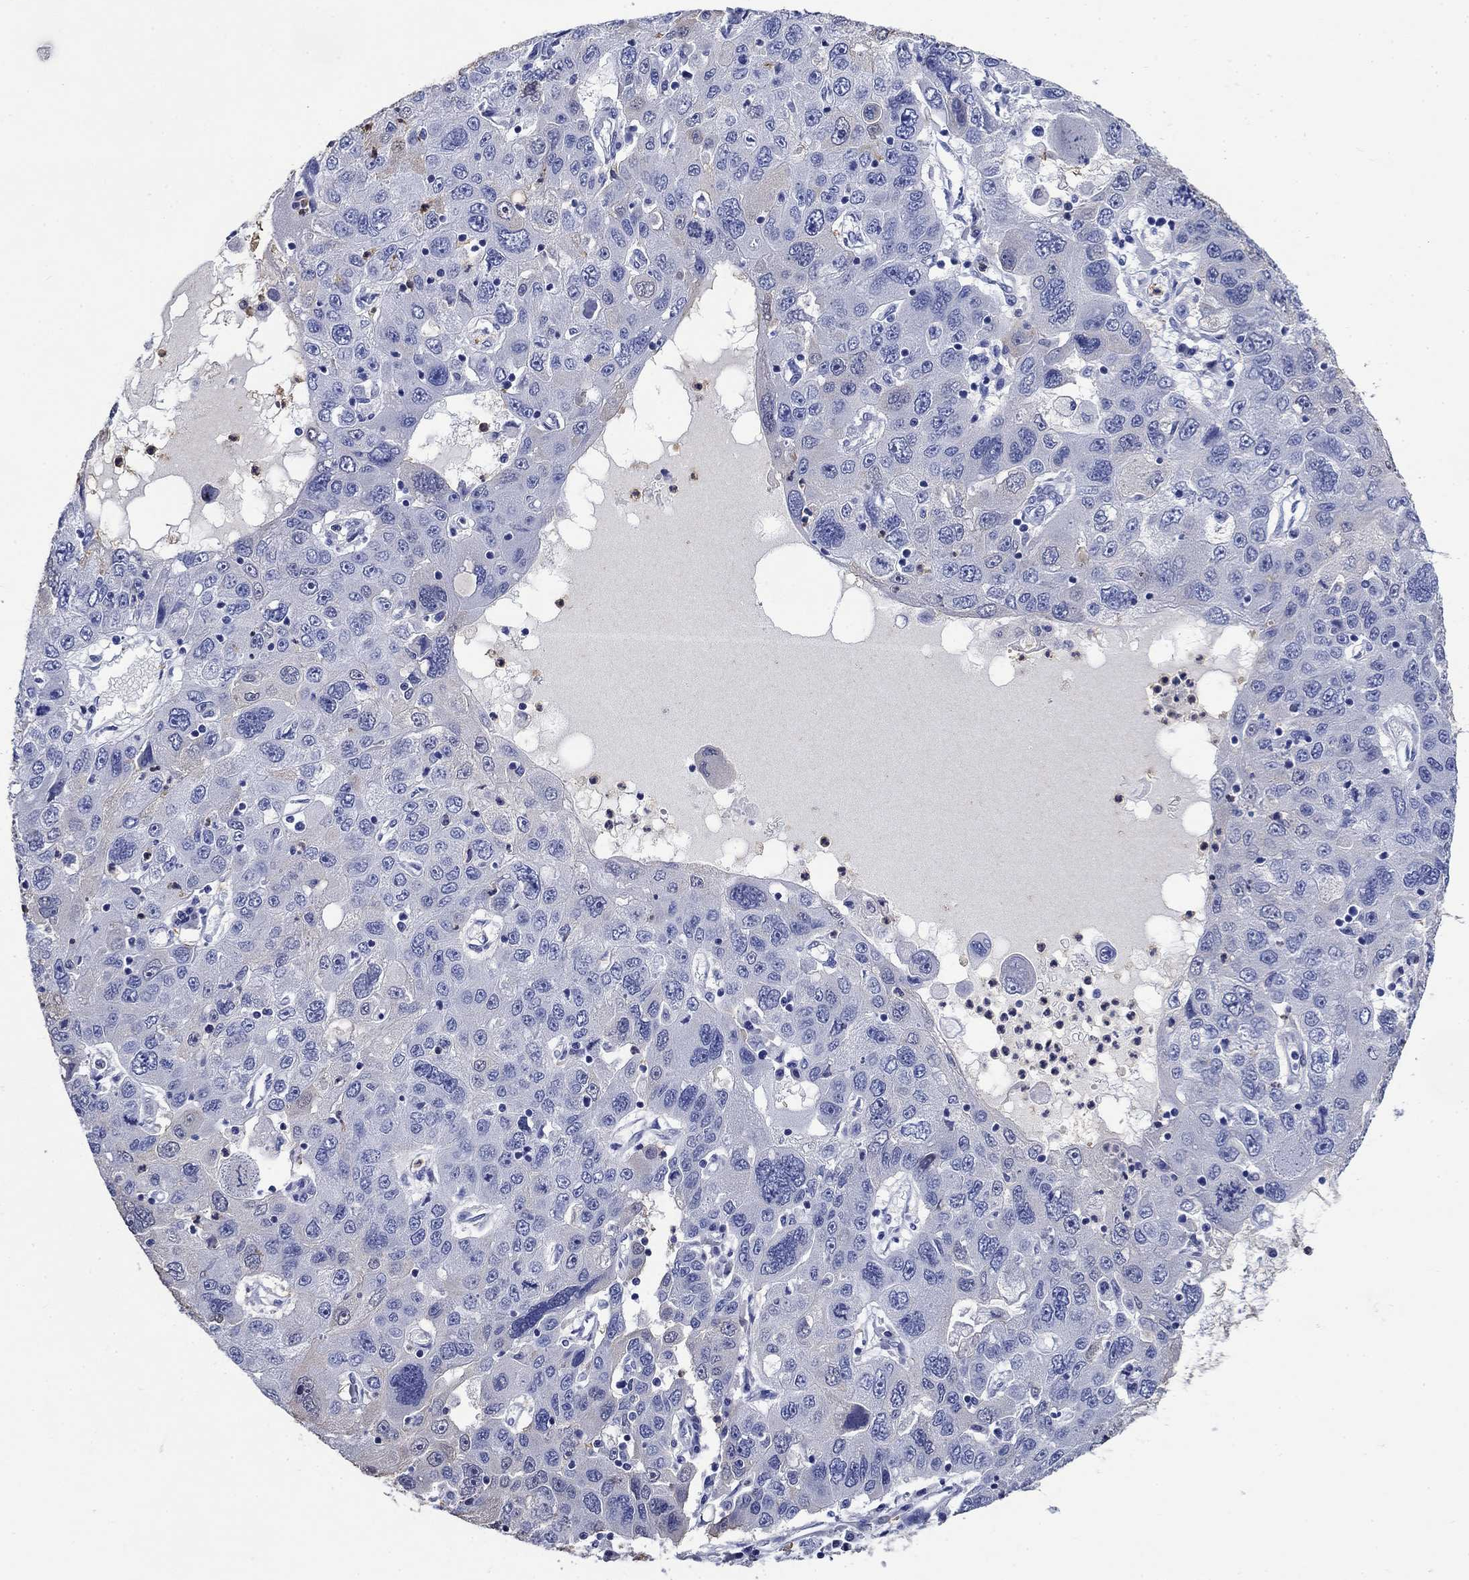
{"staining": {"intensity": "negative", "quantity": "none", "location": "none"}, "tissue": "stomach cancer", "cell_type": "Tumor cells", "image_type": "cancer", "snomed": [{"axis": "morphology", "description": "Adenocarcinoma, NOS"}, {"axis": "topography", "description": "Stomach"}], "caption": "Immunohistochemistry of adenocarcinoma (stomach) shows no staining in tumor cells. Nuclei are stained in blue.", "gene": "TFR2", "patient": {"sex": "male", "age": 56}}